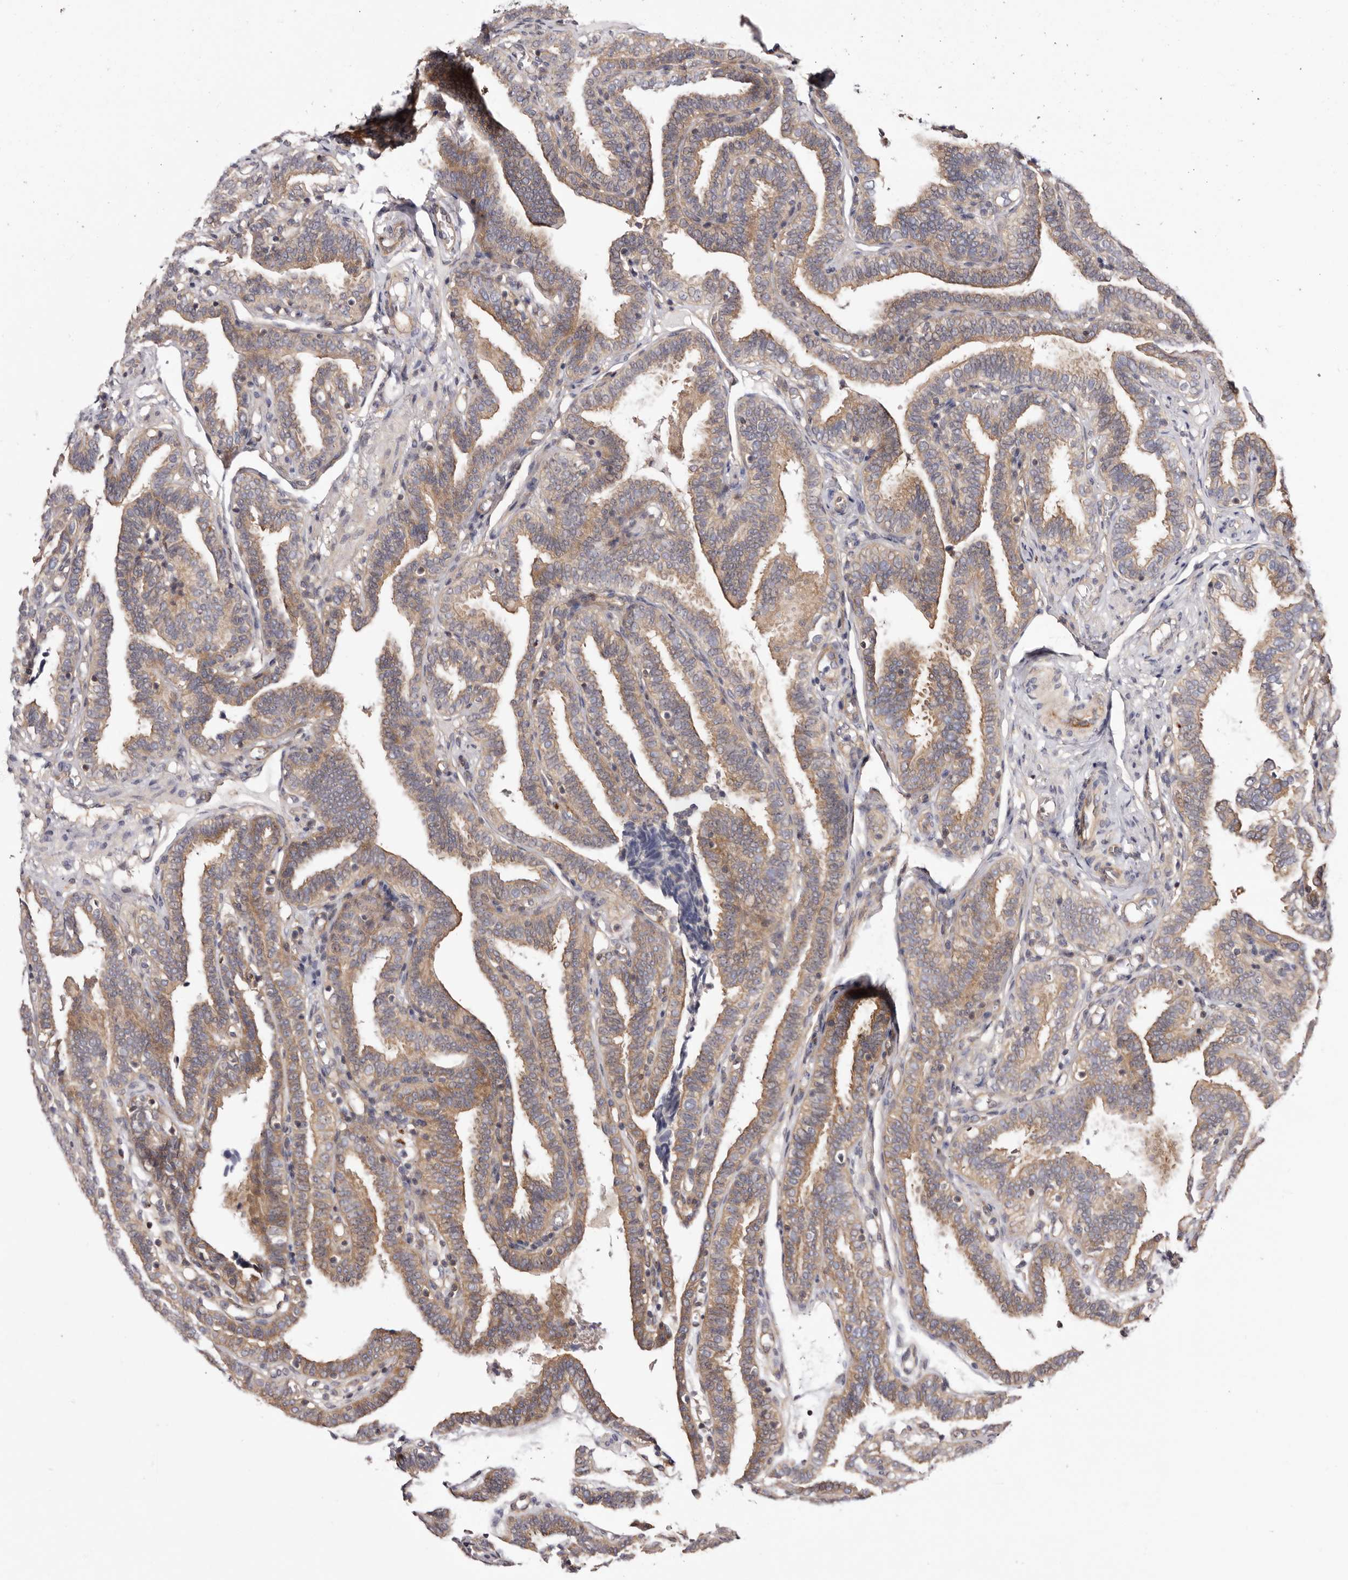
{"staining": {"intensity": "moderate", "quantity": "25%-75%", "location": "cytoplasmic/membranous"}, "tissue": "fallopian tube", "cell_type": "Glandular cells", "image_type": "normal", "snomed": [{"axis": "morphology", "description": "Normal tissue, NOS"}, {"axis": "topography", "description": "Fallopian tube"}], "caption": "Immunohistochemistry staining of normal fallopian tube, which shows medium levels of moderate cytoplasmic/membranous positivity in about 25%-75% of glandular cells indicating moderate cytoplasmic/membranous protein positivity. The staining was performed using DAB (3,3'-diaminobenzidine) (brown) for protein detection and nuclei were counterstained in hematoxylin (blue).", "gene": "PANK4", "patient": {"sex": "female", "age": 39}}